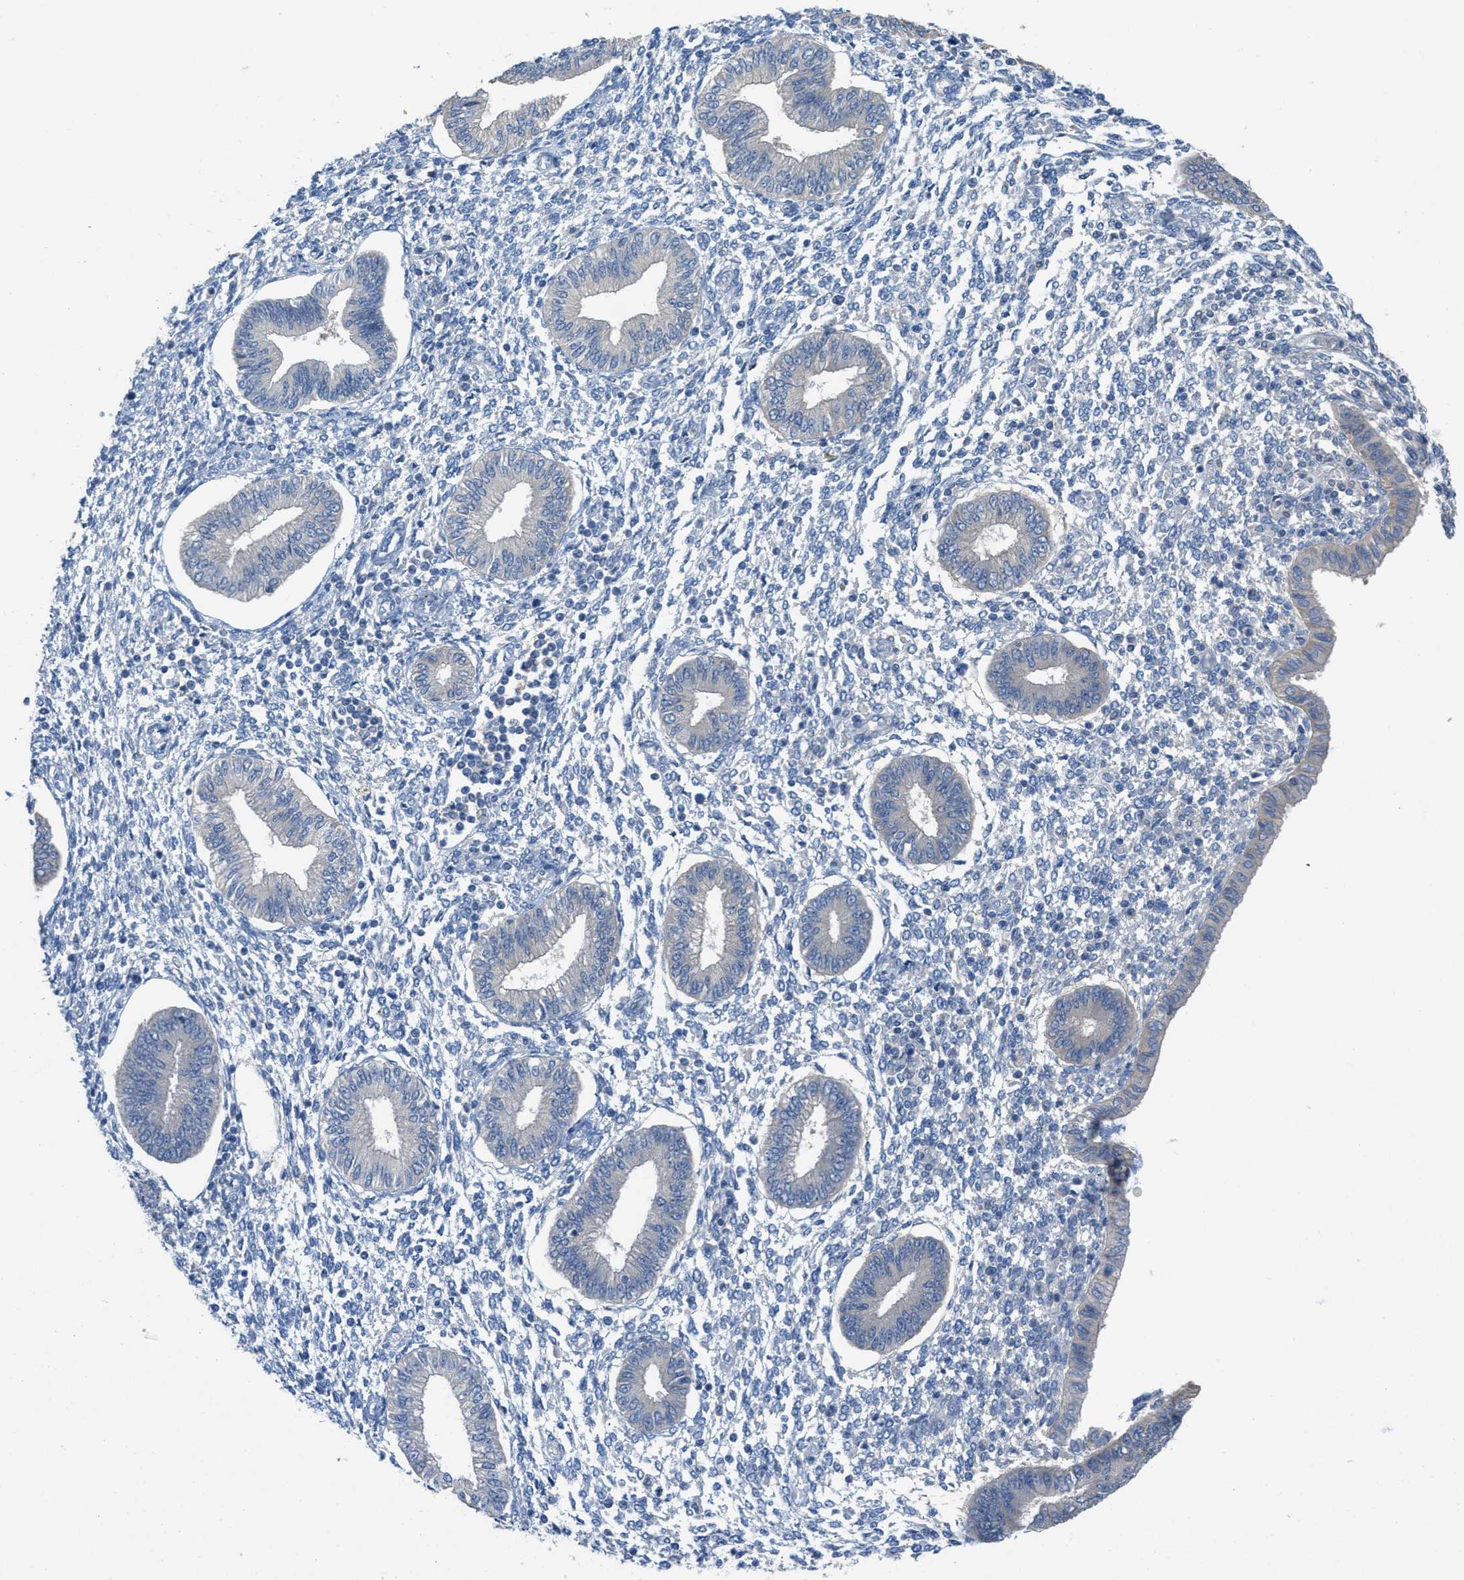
{"staining": {"intensity": "negative", "quantity": "none", "location": "none"}, "tissue": "endometrium", "cell_type": "Cells in endometrial stroma", "image_type": "normal", "snomed": [{"axis": "morphology", "description": "Normal tissue, NOS"}, {"axis": "topography", "description": "Endometrium"}], "caption": "Unremarkable endometrium was stained to show a protein in brown. There is no significant staining in cells in endometrial stroma. The staining was performed using DAB (3,3'-diaminobenzidine) to visualize the protein expression in brown, while the nuclei were stained in blue with hematoxylin (Magnification: 20x).", "gene": "UBA5", "patient": {"sex": "female", "age": 50}}